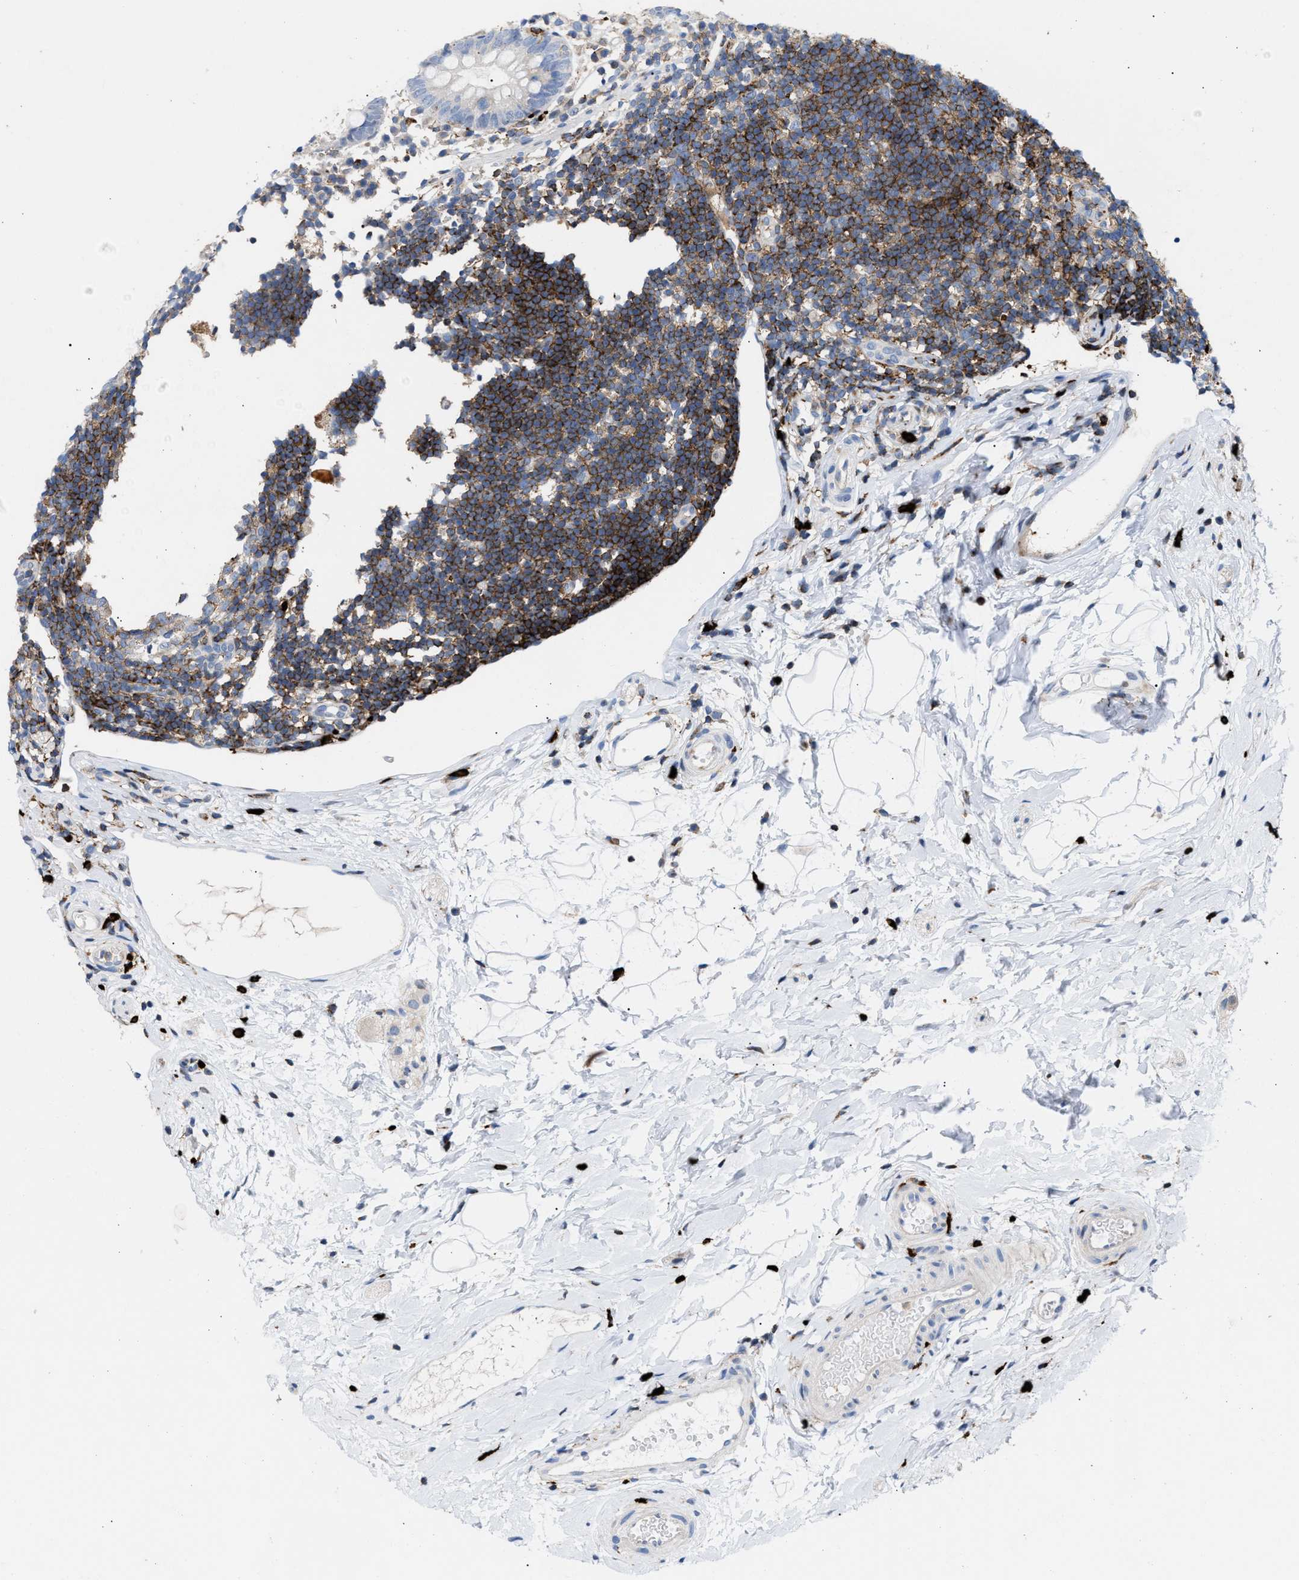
{"staining": {"intensity": "negative", "quantity": "none", "location": "none"}, "tissue": "appendix", "cell_type": "Glandular cells", "image_type": "normal", "snomed": [{"axis": "morphology", "description": "Normal tissue, NOS"}, {"axis": "topography", "description": "Appendix"}], "caption": "A micrograph of human appendix is negative for staining in glandular cells.", "gene": "ATP9A", "patient": {"sex": "female", "age": 20}}